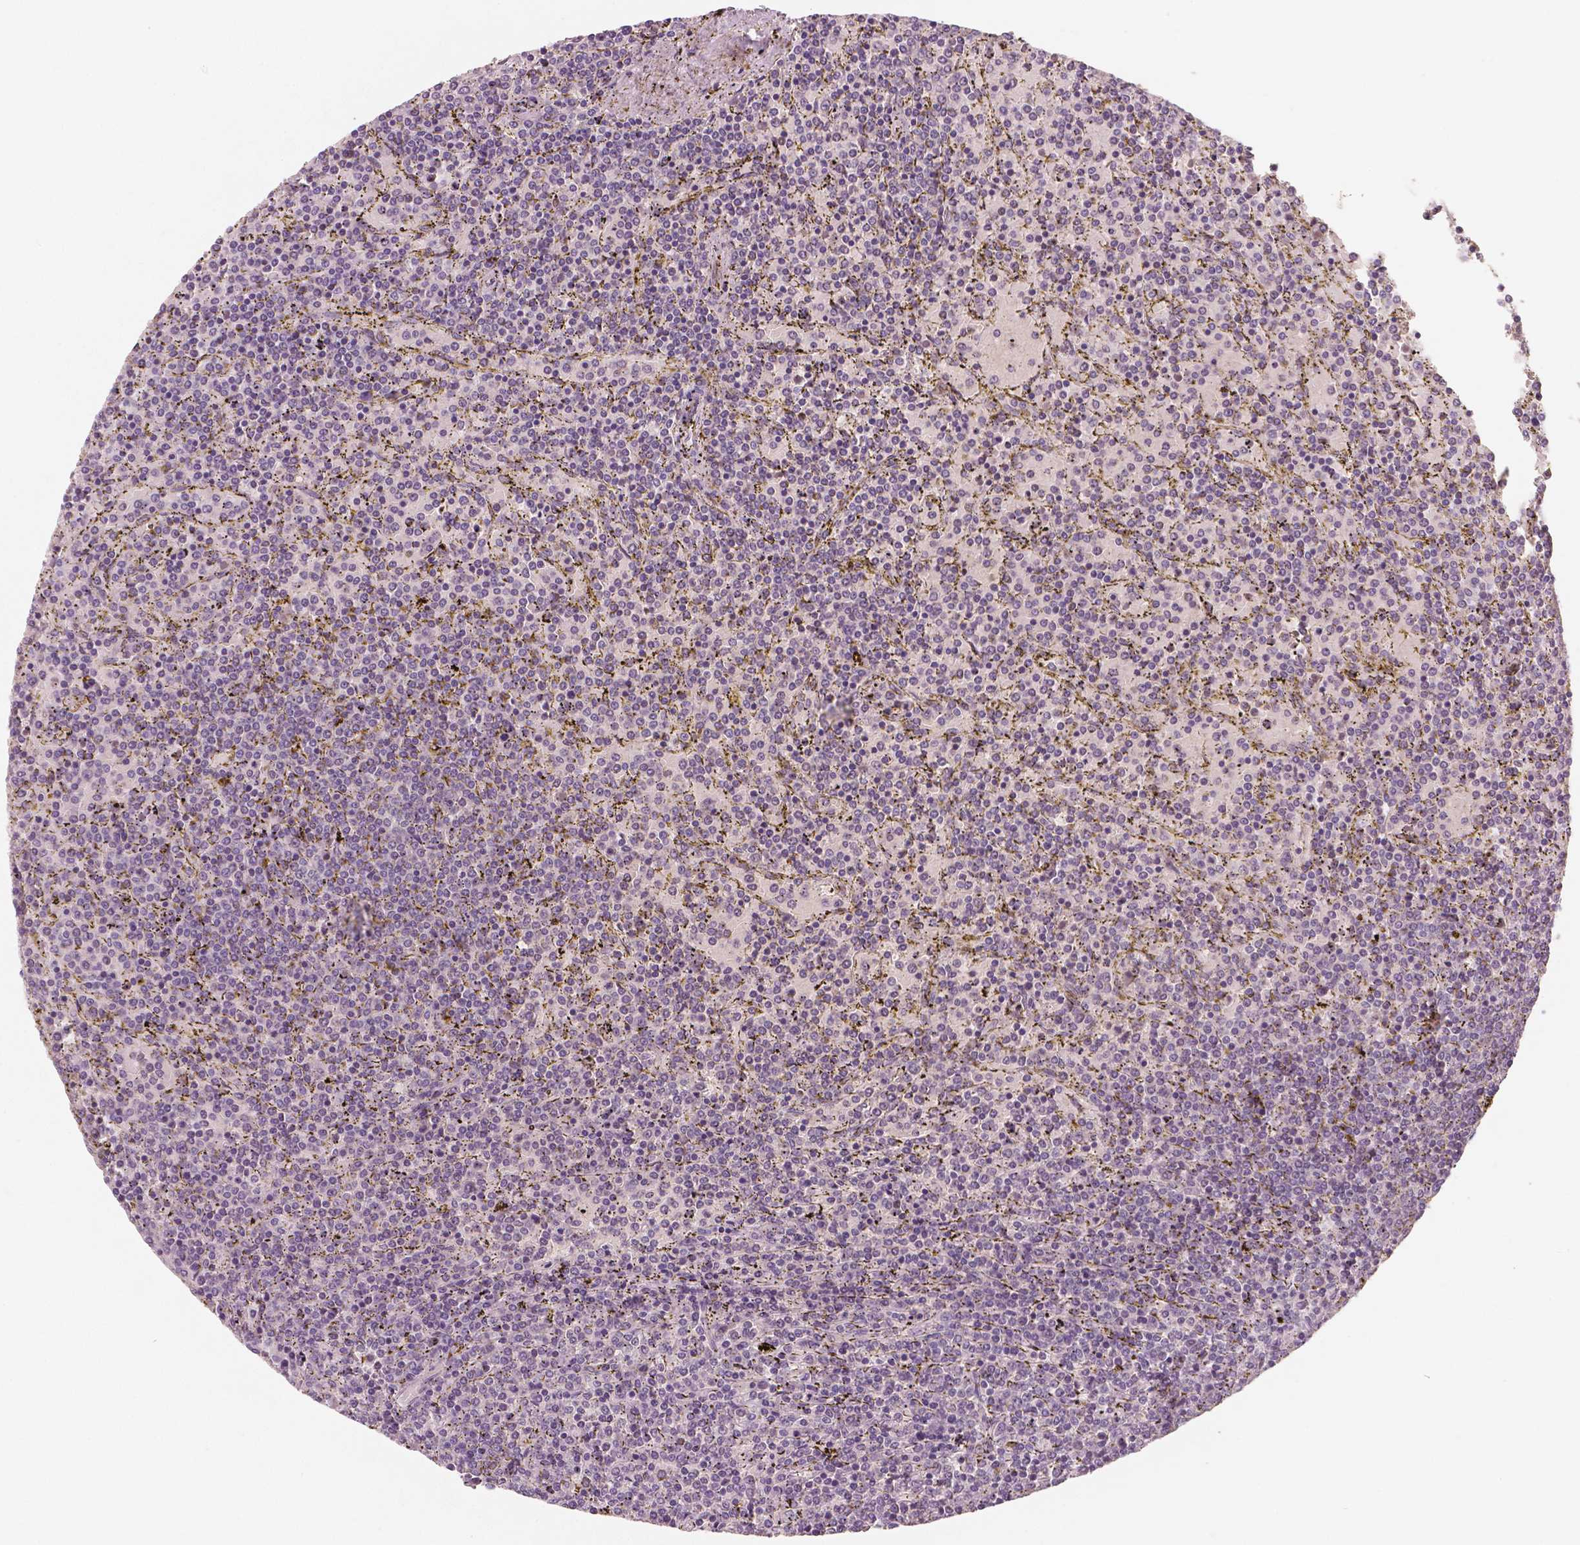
{"staining": {"intensity": "negative", "quantity": "none", "location": "none"}, "tissue": "lymphoma", "cell_type": "Tumor cells", "image_type": "cancer", "snomed": [{"axis": "morphology", "description": "Malignant lymphoma, non-Hodgkin's type, Low grade"}, {"axis": "topography", "description": "Spleen"}], "caption": "Tumor cells are negative for brown protein staining in malignant lymphoma, non-Hodgkin's type (low-grade). (Immunohistochemistry, brightfield microscopy, high magnification).", "gene": "RNASE7", "patient": {"sex": "female", "age": 77}}